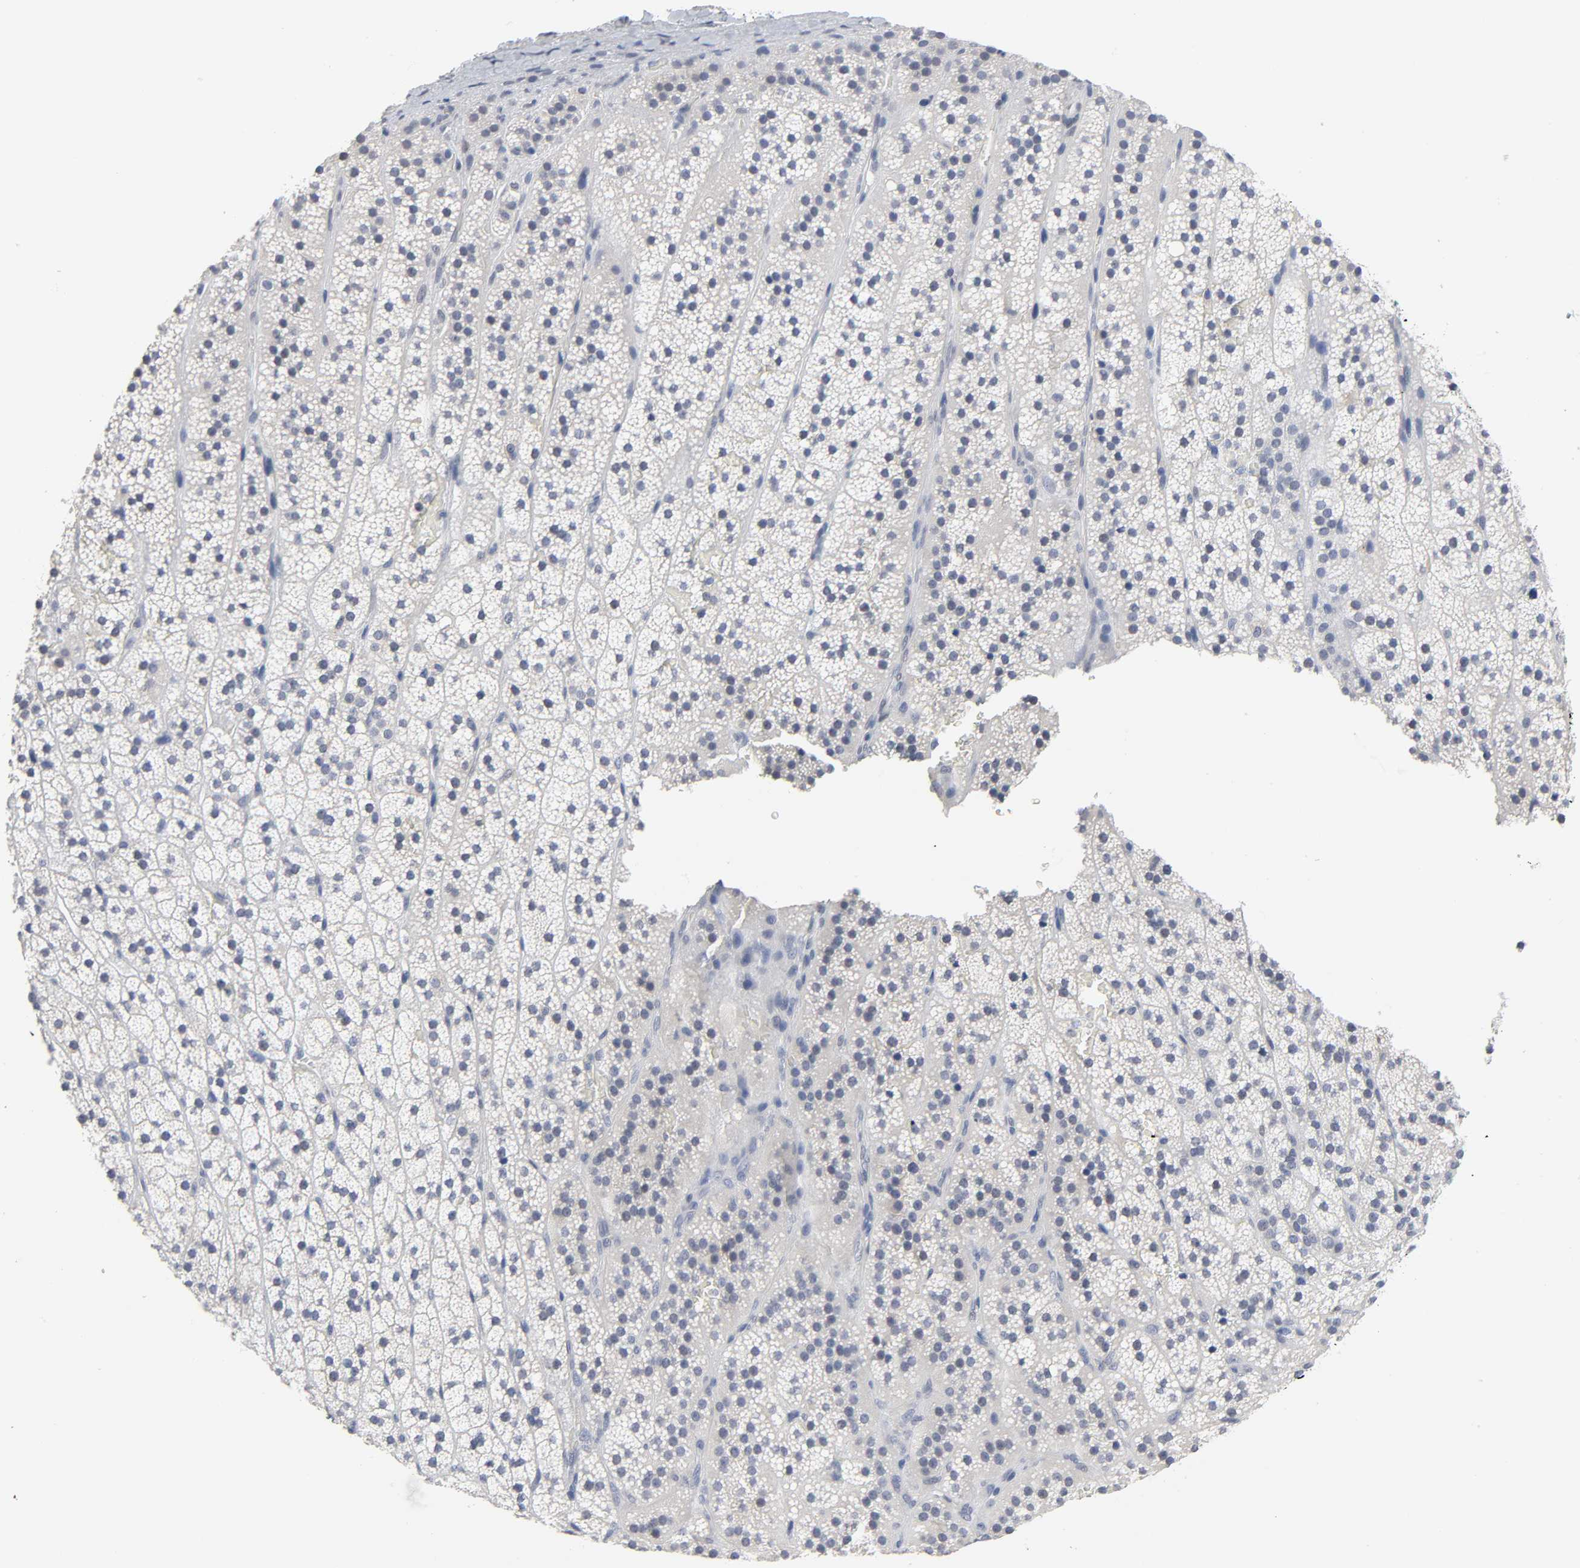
{"staining": {"intensity": "weak", "quantity": "25%-75%", "location": "cytoplasmic/membranous"}, "tissue": "adrenal gland", "cell_type": "Glandular cells", "image_type": "normal", "snomed": [{"axis": "morphology", "description": "Normal tissue, NOS"}, {"axis": "topography", "description": "Adrenal gland"}], "caption": "Immunohistochemical staining of benign adrenal gland reveals low levels of weak cytoplasmic/membranous staining in about 25%-75% of glandular cells.", "gene": "SALL2", "patient": {"sex": "male", "age": 35}}